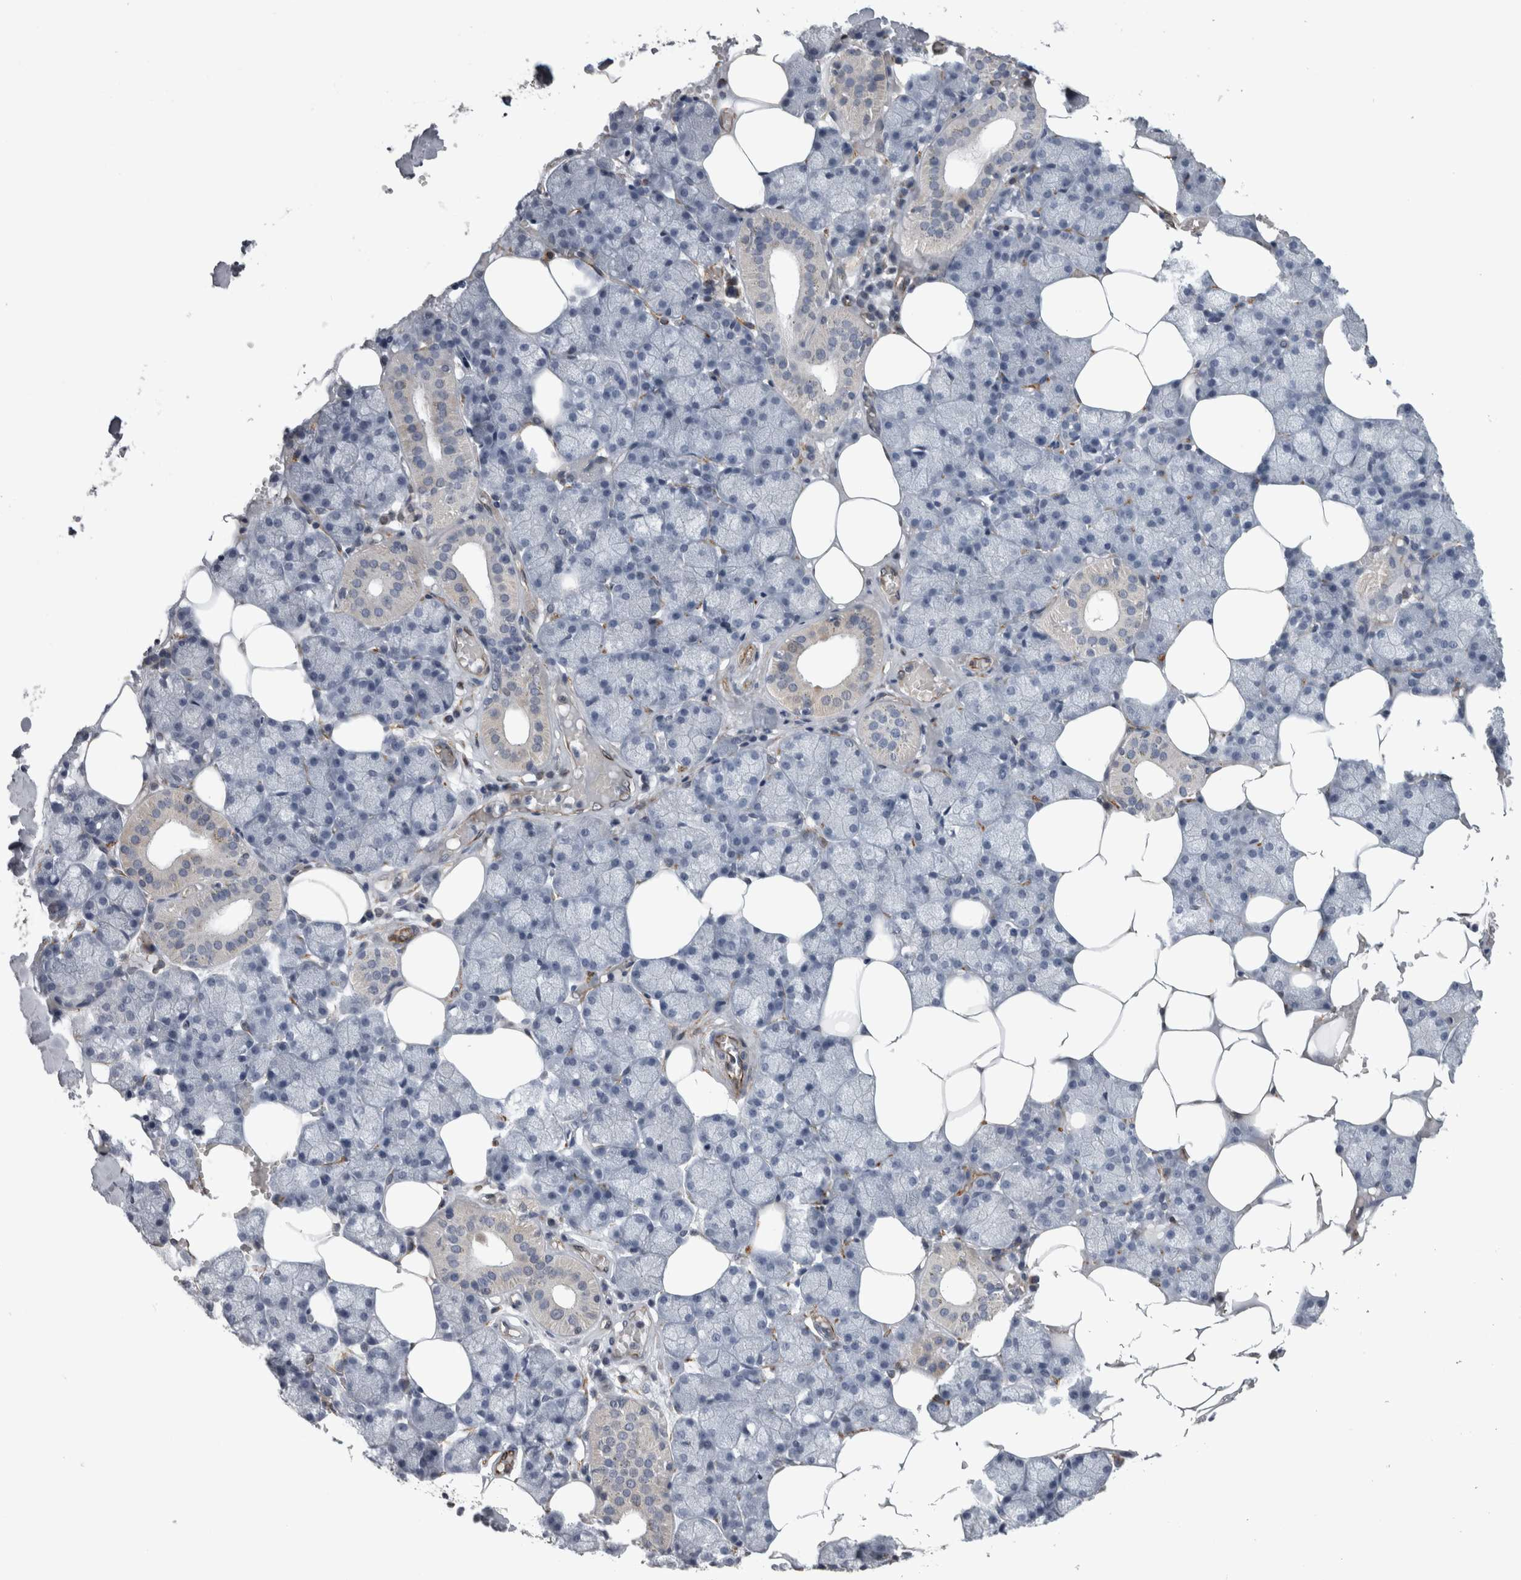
{"staining": {"intensity": "negative", "quantity": "none", "location": "none"}, "tissue": "salivary gland", "cell_type": "Glandular cells", "image_type": "normal", "snomed": [{"axis": "morphology", "description": "Normal tissue, NOS"}, {"axis": "topography", "description": "Salivary gland"}], "caption": "Glandular cells show no significant protein expression in unremarkable salivary gland. (Brightfield microscopy of DAB IHC at high magnification).", "gene": "ACOT7", "patient": {"sex": "male", "age": 62}}